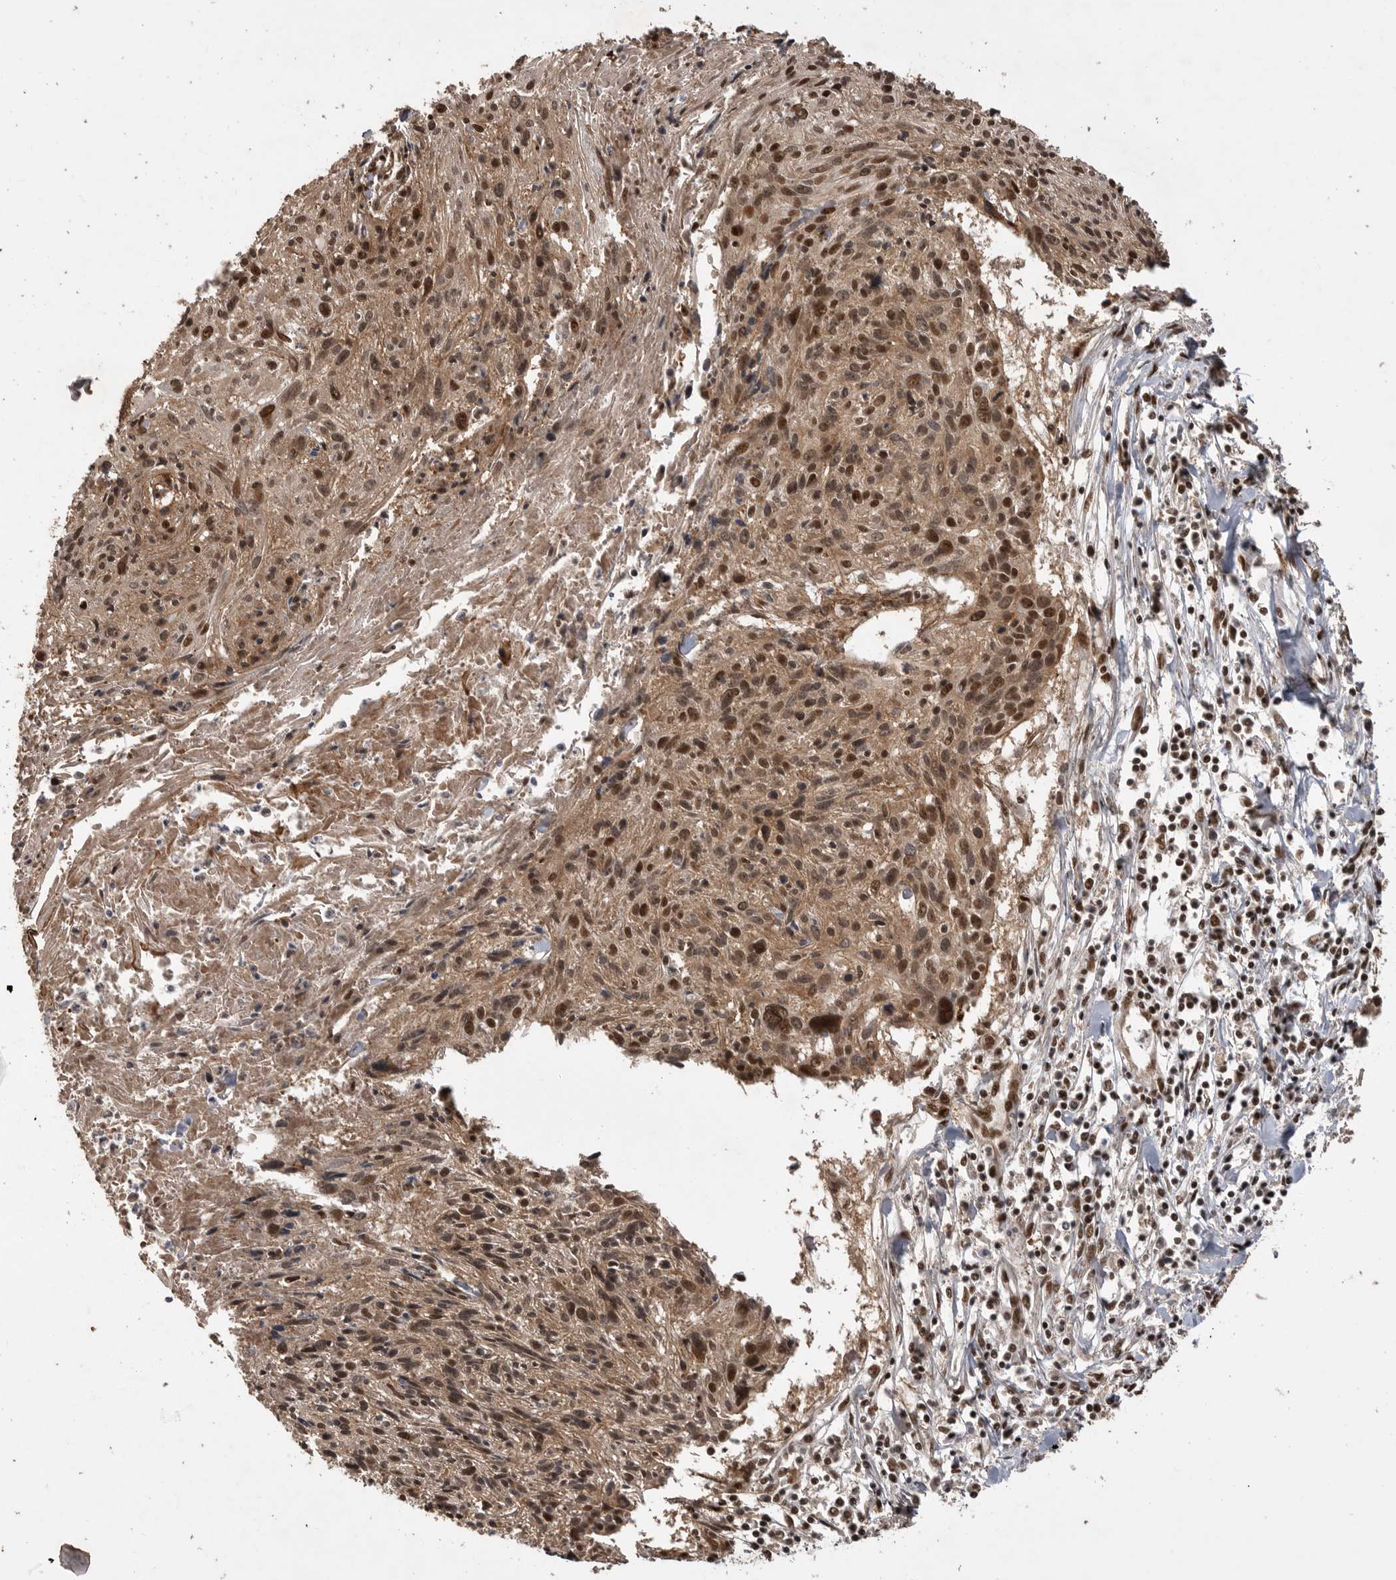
{"staining": {"intensity": "strong", "quantity": ">75%", "location": "nuclear"}, "tissue": "cervical cancer", "cell_type": "Tumor cells", "image_type": "cancer", "snomed": [{"axis": "morphology", "description": "Squamous cell carcinoma, NOS"}, {"axis": "topography", "description": "Cervix"}], "caption": "Strong nuclear positivity for a protein is present in approximately >75% of tumor cells of cervical squamous cell carcinoma using immunohistochemistry (IHC).", "gene": "PPP1R8", "patient": {"sex": "female", "age": 51}}